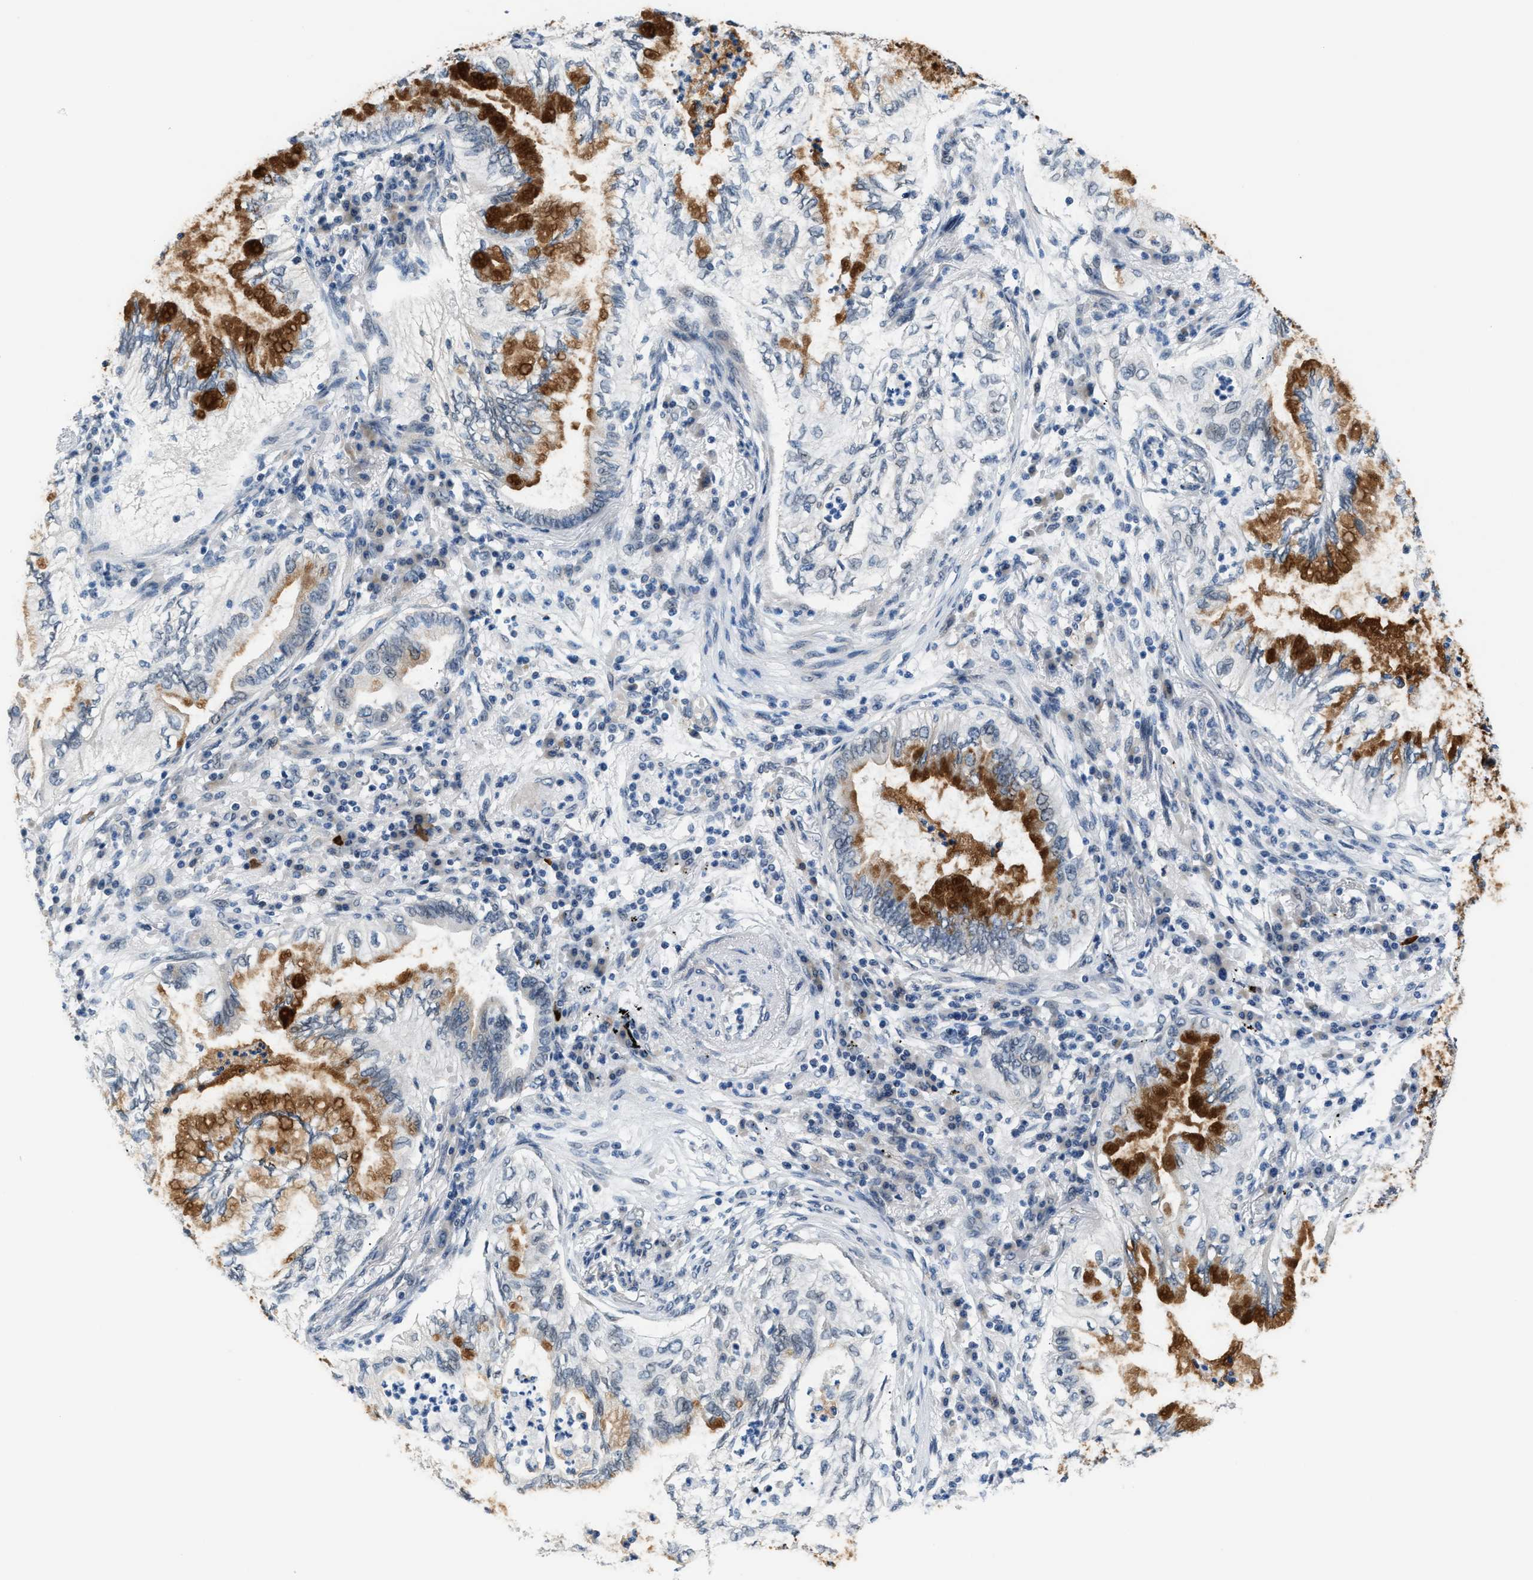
{"staining": {"intensity": "strong", "quantity": "25%-75%", "location": "cytoplasmic/membranous"}, "tissue": "lung cancer", "cell_type": "Tumor cells", "image_type": "cancer", "snomed": [{"axis": "morphology", "description": "Normal tissue, NOS"}, {"axis": "morphology", "description": "Adenocarcinoma, NOS"}, {"axis": "topography", "description": "Bronchus"}, {"axis": "topography", "description": "Lung"}], "caption": "The micrograph demonstrates immunohistochemical staining of lung cancer (adenocarcinoma). There is strong cytoplasmic/membranous expression is identified in about 25%-75% of tumor cells. The staining was performed using DAB (3,3'-diaminobenzidine) to visualize the protein expression in brown, while the nuclei were stained in blue with hematoxylin (Magnification: 20x).", "gene": "PPM1H", "patient": {"sex": "female", "age": 70}}